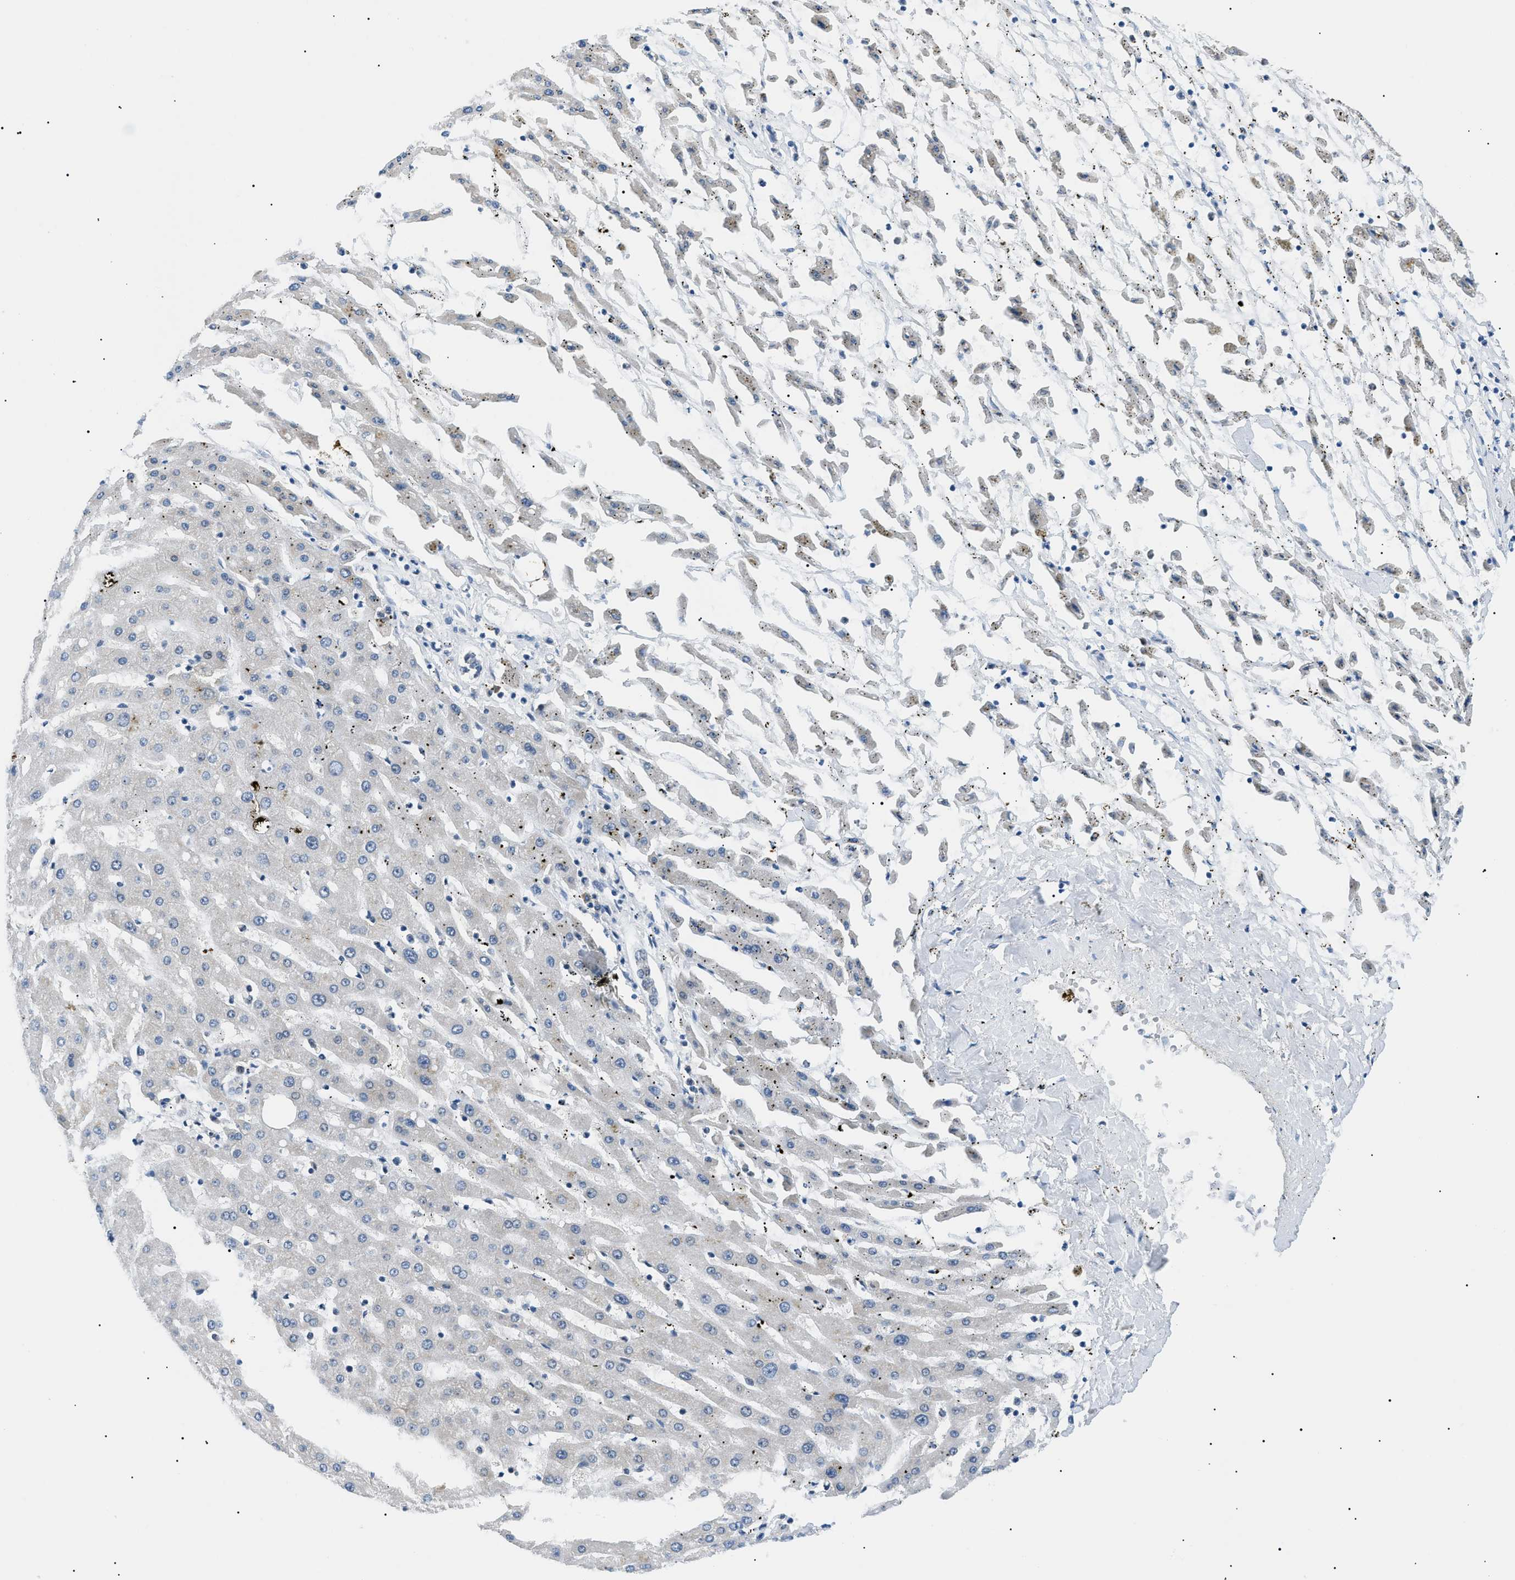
{"staining": {"intensity": "negative", "quantity": "none", "location": "none"}, "tissue": "liver cancer", "cell_type": "Tumor cells", "image_type": "cancer", "snomed": [{"axis": "morphology", "description": "Carcinoma, Hepatocellular, NOS"}, {"axis": "topography", "description": "Liver"}], "caption": "This is an immunohistochemistry photomicrograph of human liver cancer (hepatocellular carcinoma). There is no expression in tumor cells.", "gene": "CWC25", "patient": {"sex": "male", "age": 72}}